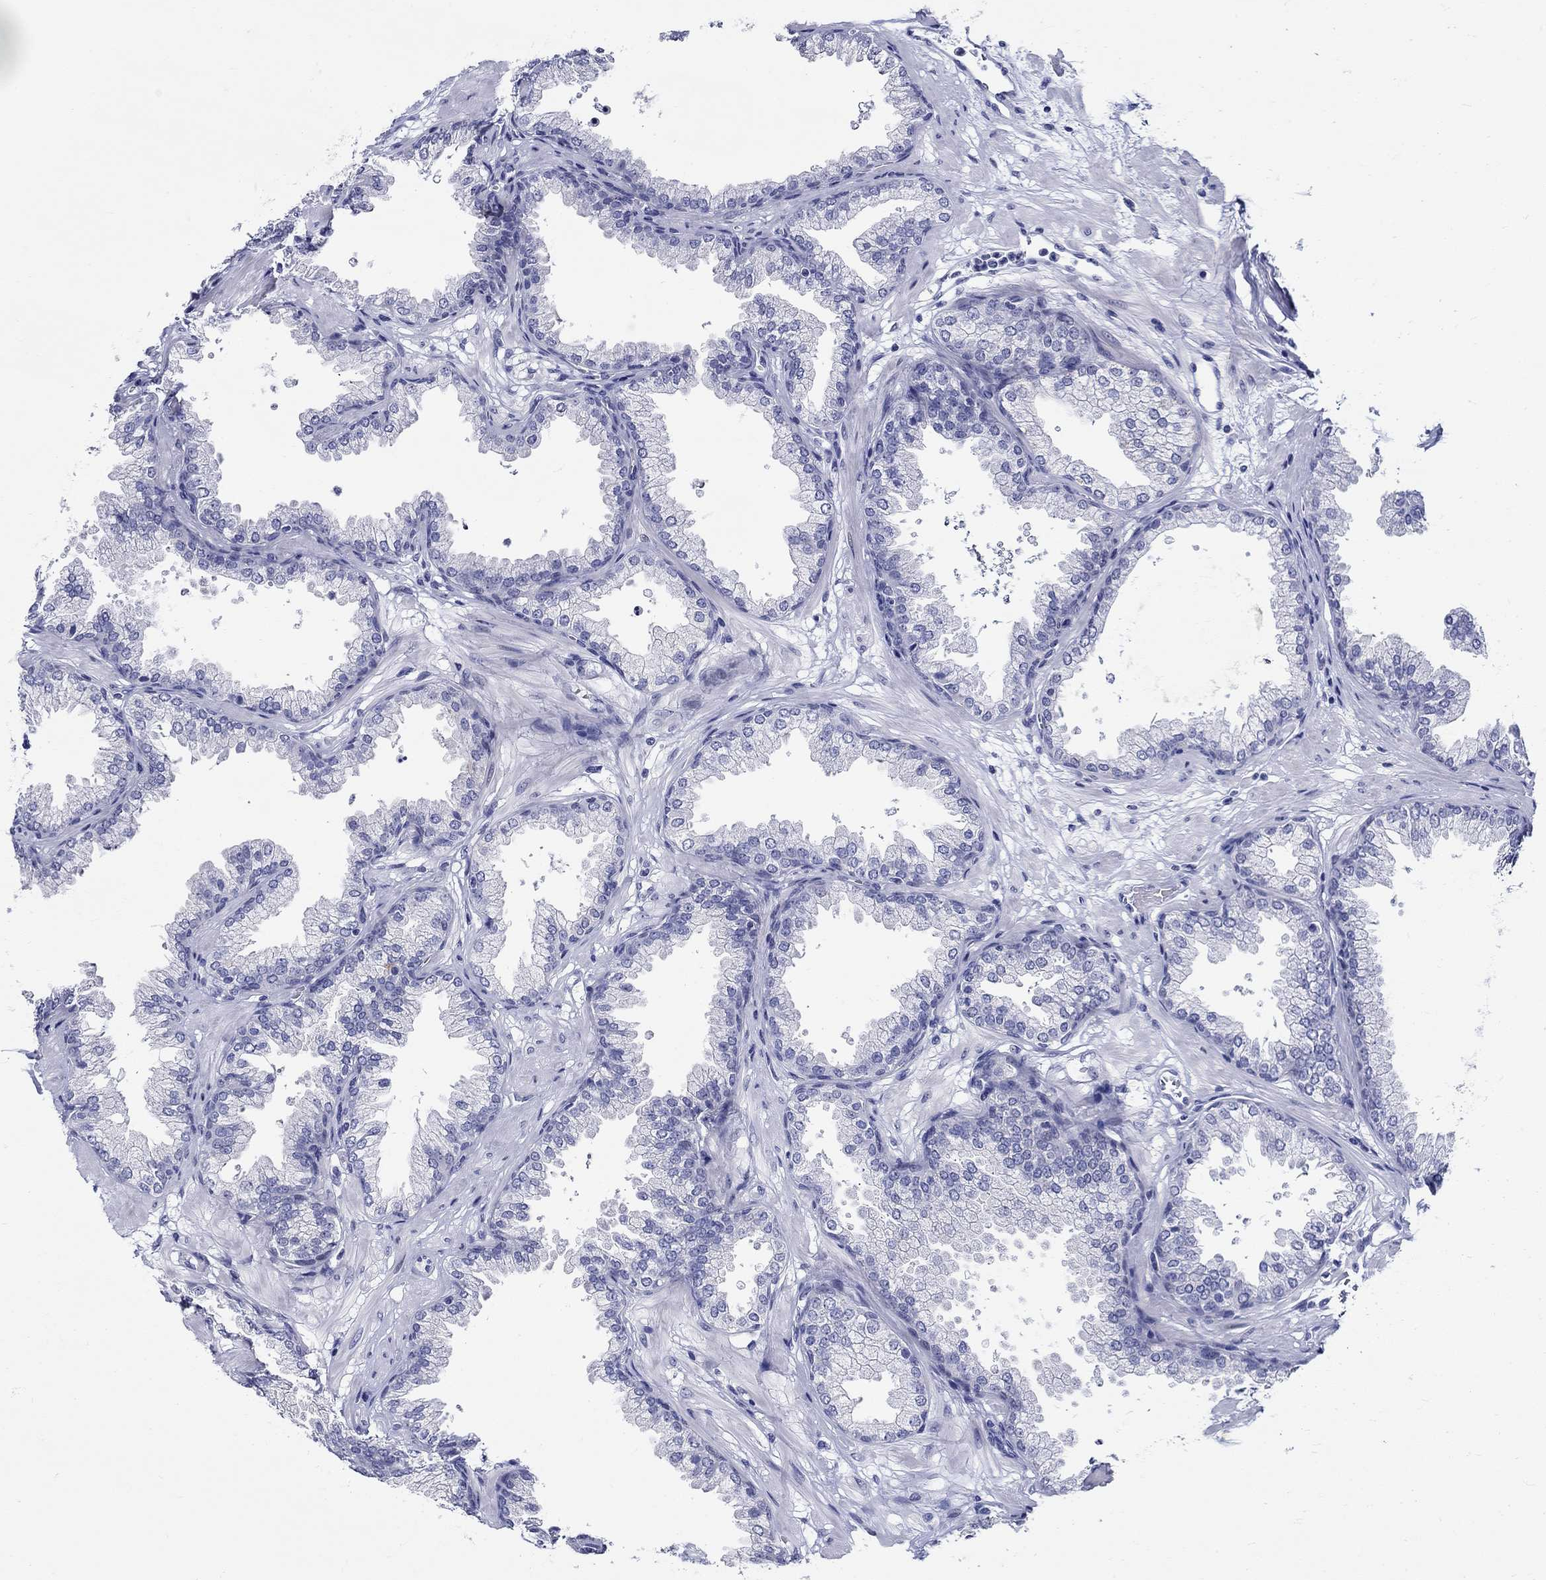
{"staining": {"intensity": "negative", "quantity": "none", "location": "none"}, "tissue": "prostate", "cell_type": "Glandular cells", "image_type": "normal", "snomed": [{"axis": "morphology", "description": "Normal tissue, NOS"}, {"axis": "topography", "description": "Prostate"}], "caption": "Human prostate stained for a protein using immunohistochemistry (IHC) exhibits no positivity in glandular cells.", "gene": "CRYGS", "patient": {"sex": "male", "age": 37}}